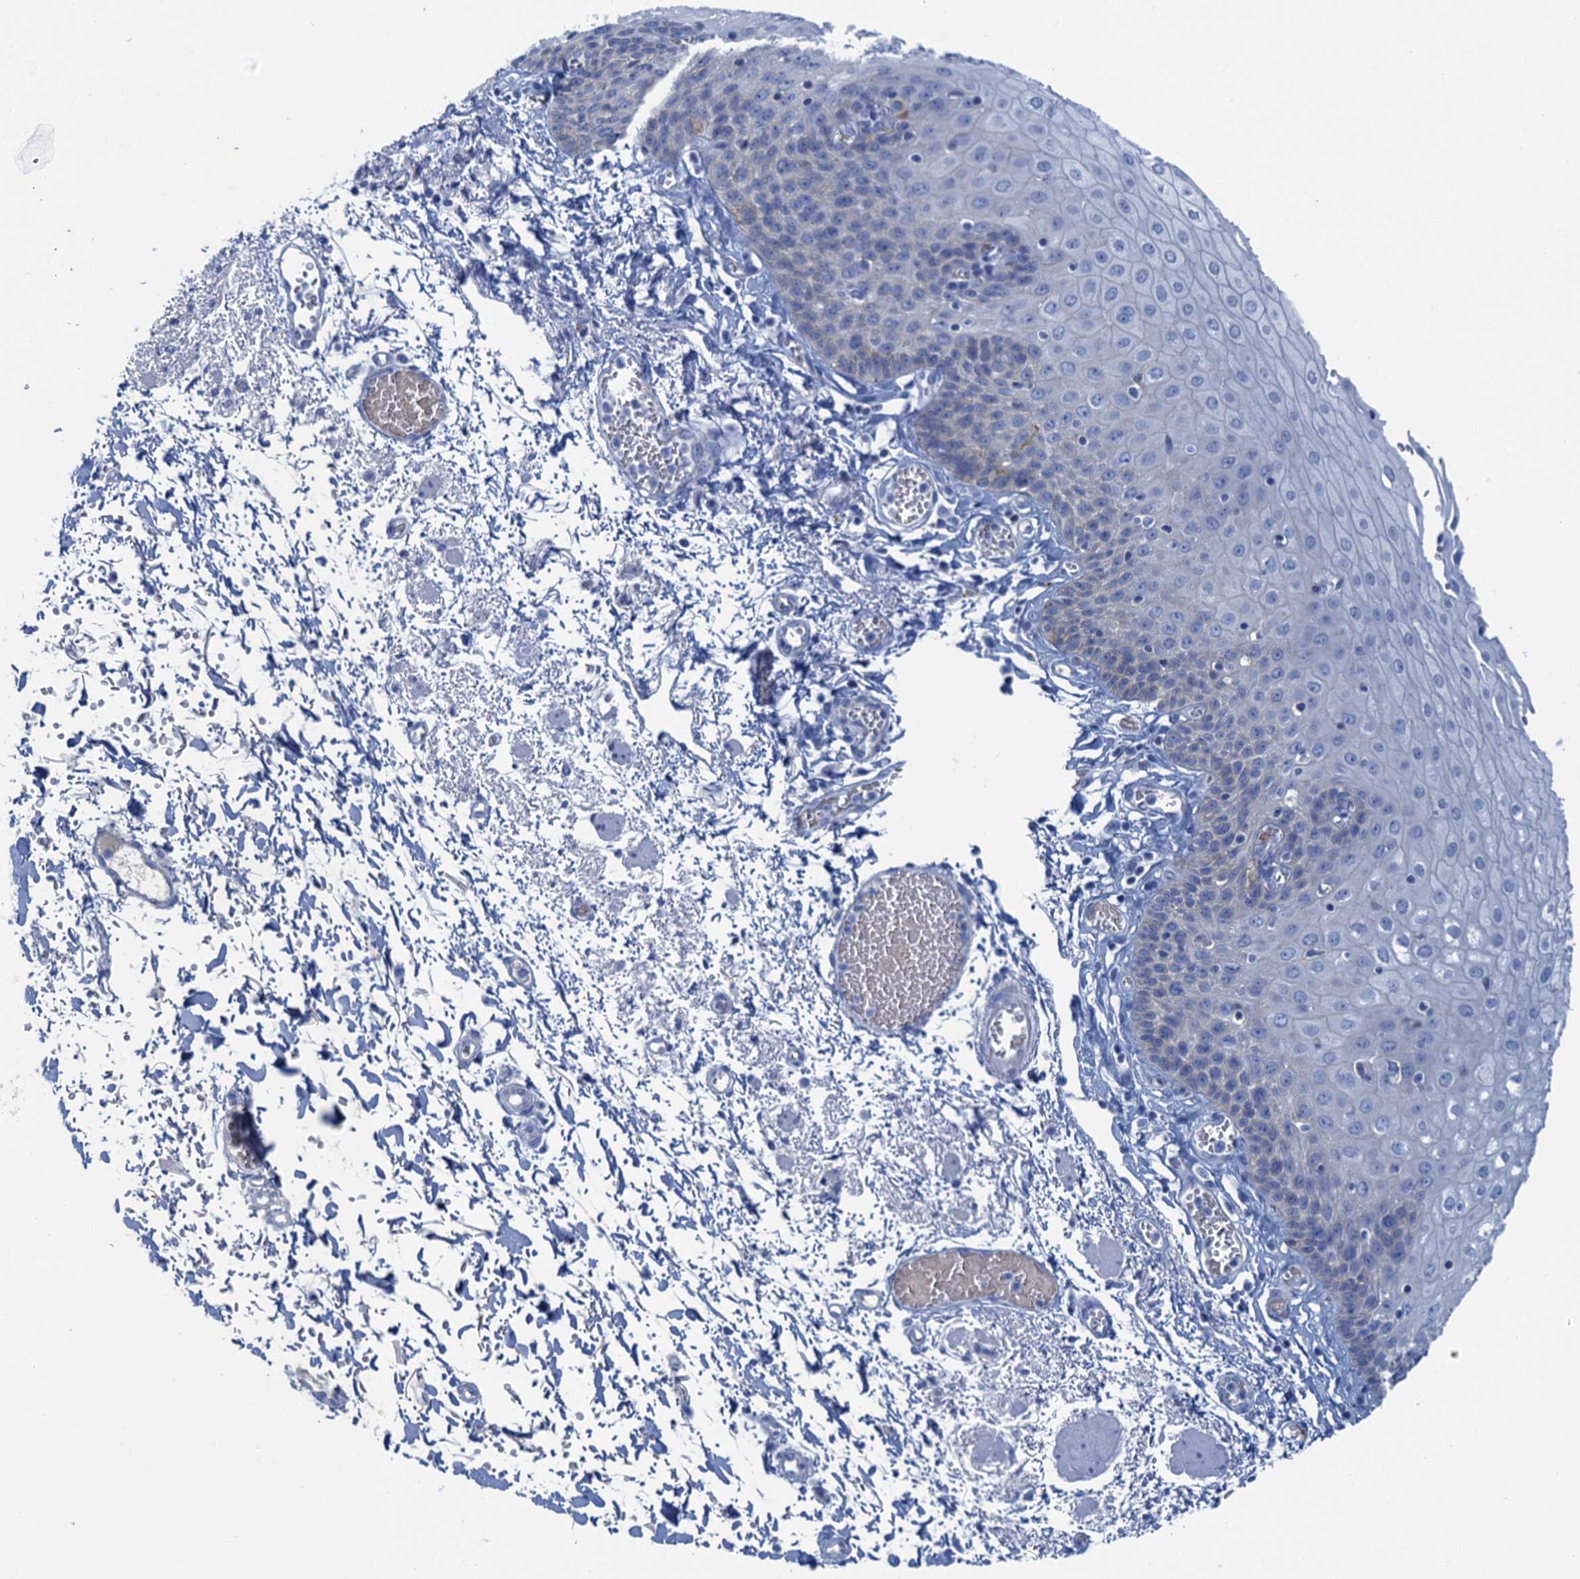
{"staining": {"intensity": "moderate", "quantity": "<25%", "location": "cytoplasmic/membranous"}, "tissue": "esophagus", "cell_type": "Squamous epithelial cells", "image_type": "normal", "snomed": [{"axis": "morphology", "description": "Normal tissue, NOS"}, {"axis": "topography", "description": "Esophagus"}], "caption": "A high-resolution histopathology image shows IHC staining of normal esophagus, which demonstrates moderate cytoplasmic/membranous expression in about <25% of squamous epithelial cells.", "gene": "MYADML2", "patient": {"sex": "male", "age": 81}}